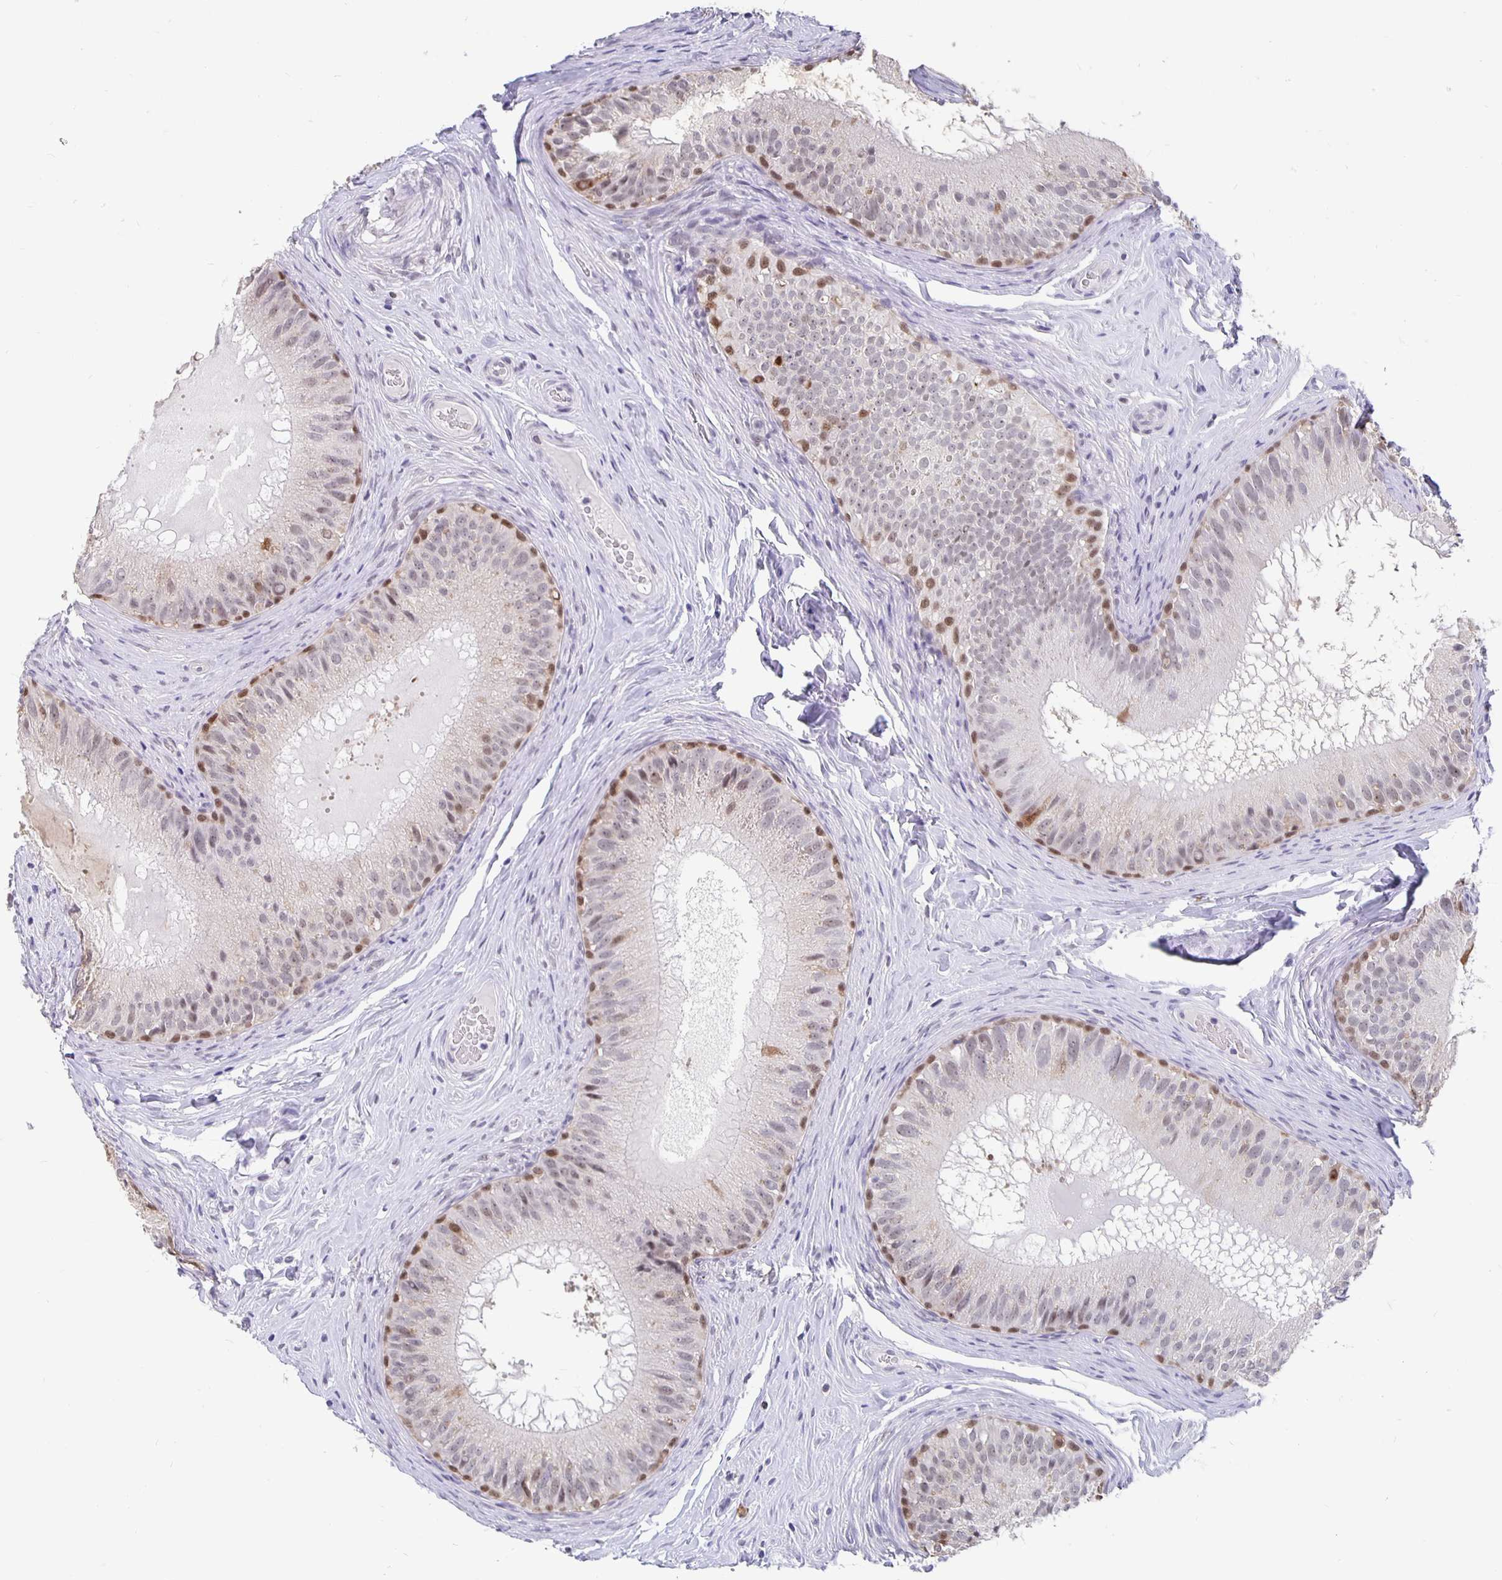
{"staining": {"intensity": "moderate", "quantity": "<25%", "location": "nuclear"}, "tissue": "epididymis", "cell_type": "Glandular cells", "image_type": "normal", "snomed": [{"axis": "morphology", "description": "Normal tissue, NOS"}, {"axis": "topography", "description": "Epididymis"}], "caption": "The photomicrograph exhibits staining of benign epididymis, revealing moderate nuclear protein positivity (brown color) within glandular cells.", "gene": "ZNF691", "patient": {"sex": "male", "age": 34}}